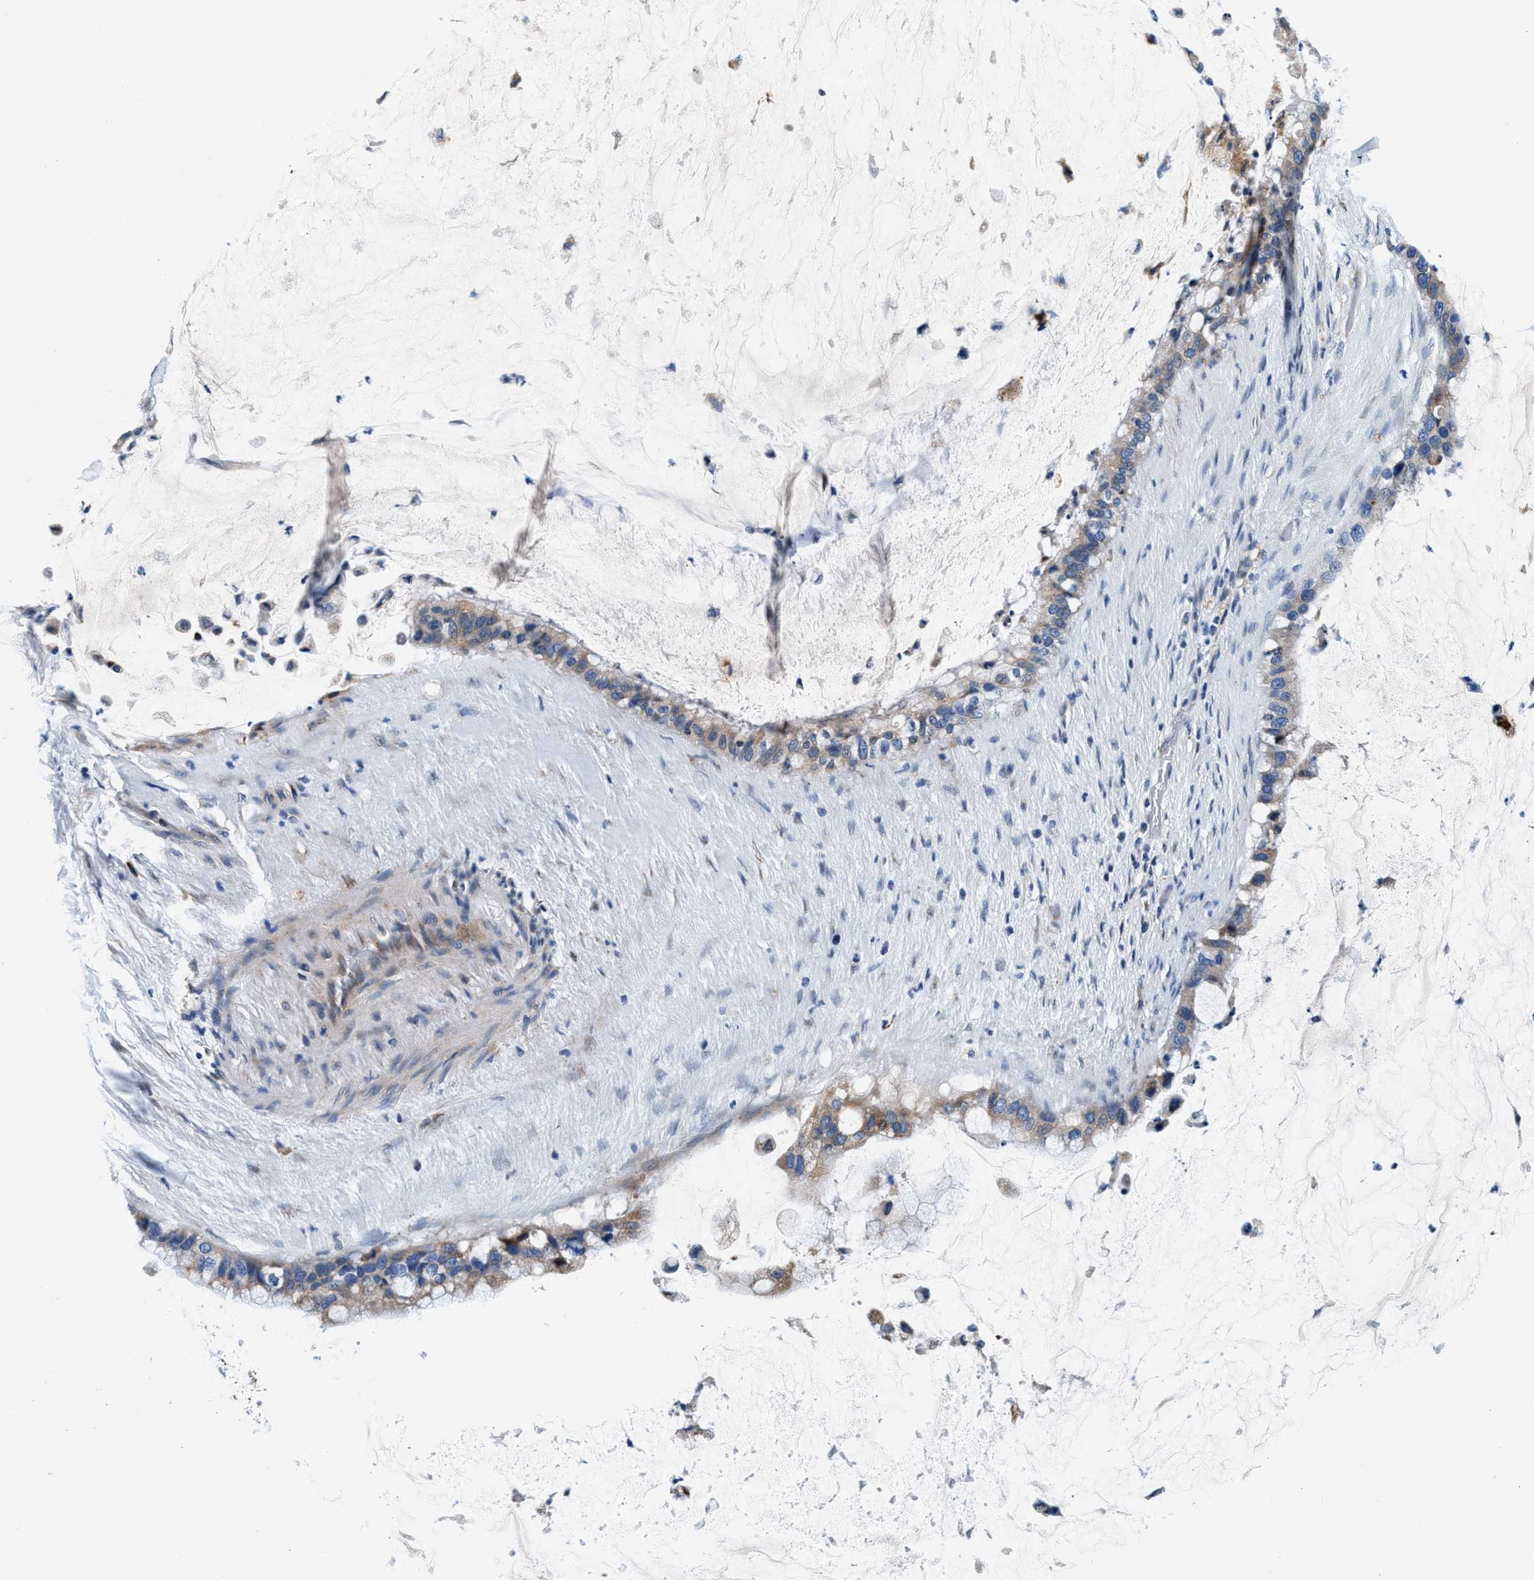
{"staining": {"intensity": "moderate", "quantity": "<25%", "location": "cytoplasmic/membranous"}, "tissue": "pancreatic cancer", "cell_type": "Tumor cells", "image_type": "cancer", "snomed": [{"axis": "morphology", "description": "Adenocarcinoma, NOS"}, {"axis": "topography", "description": "Pancreas"}], "caption": "This is an image of immunohistochemistry staining of pancreatic cancer (adenocarcinoma), which shows moderate staining in the cytoplasmic/membranous of tumor cells.", "gene": "SLFN11", "patient": {"sex": "male", "age": 41}}